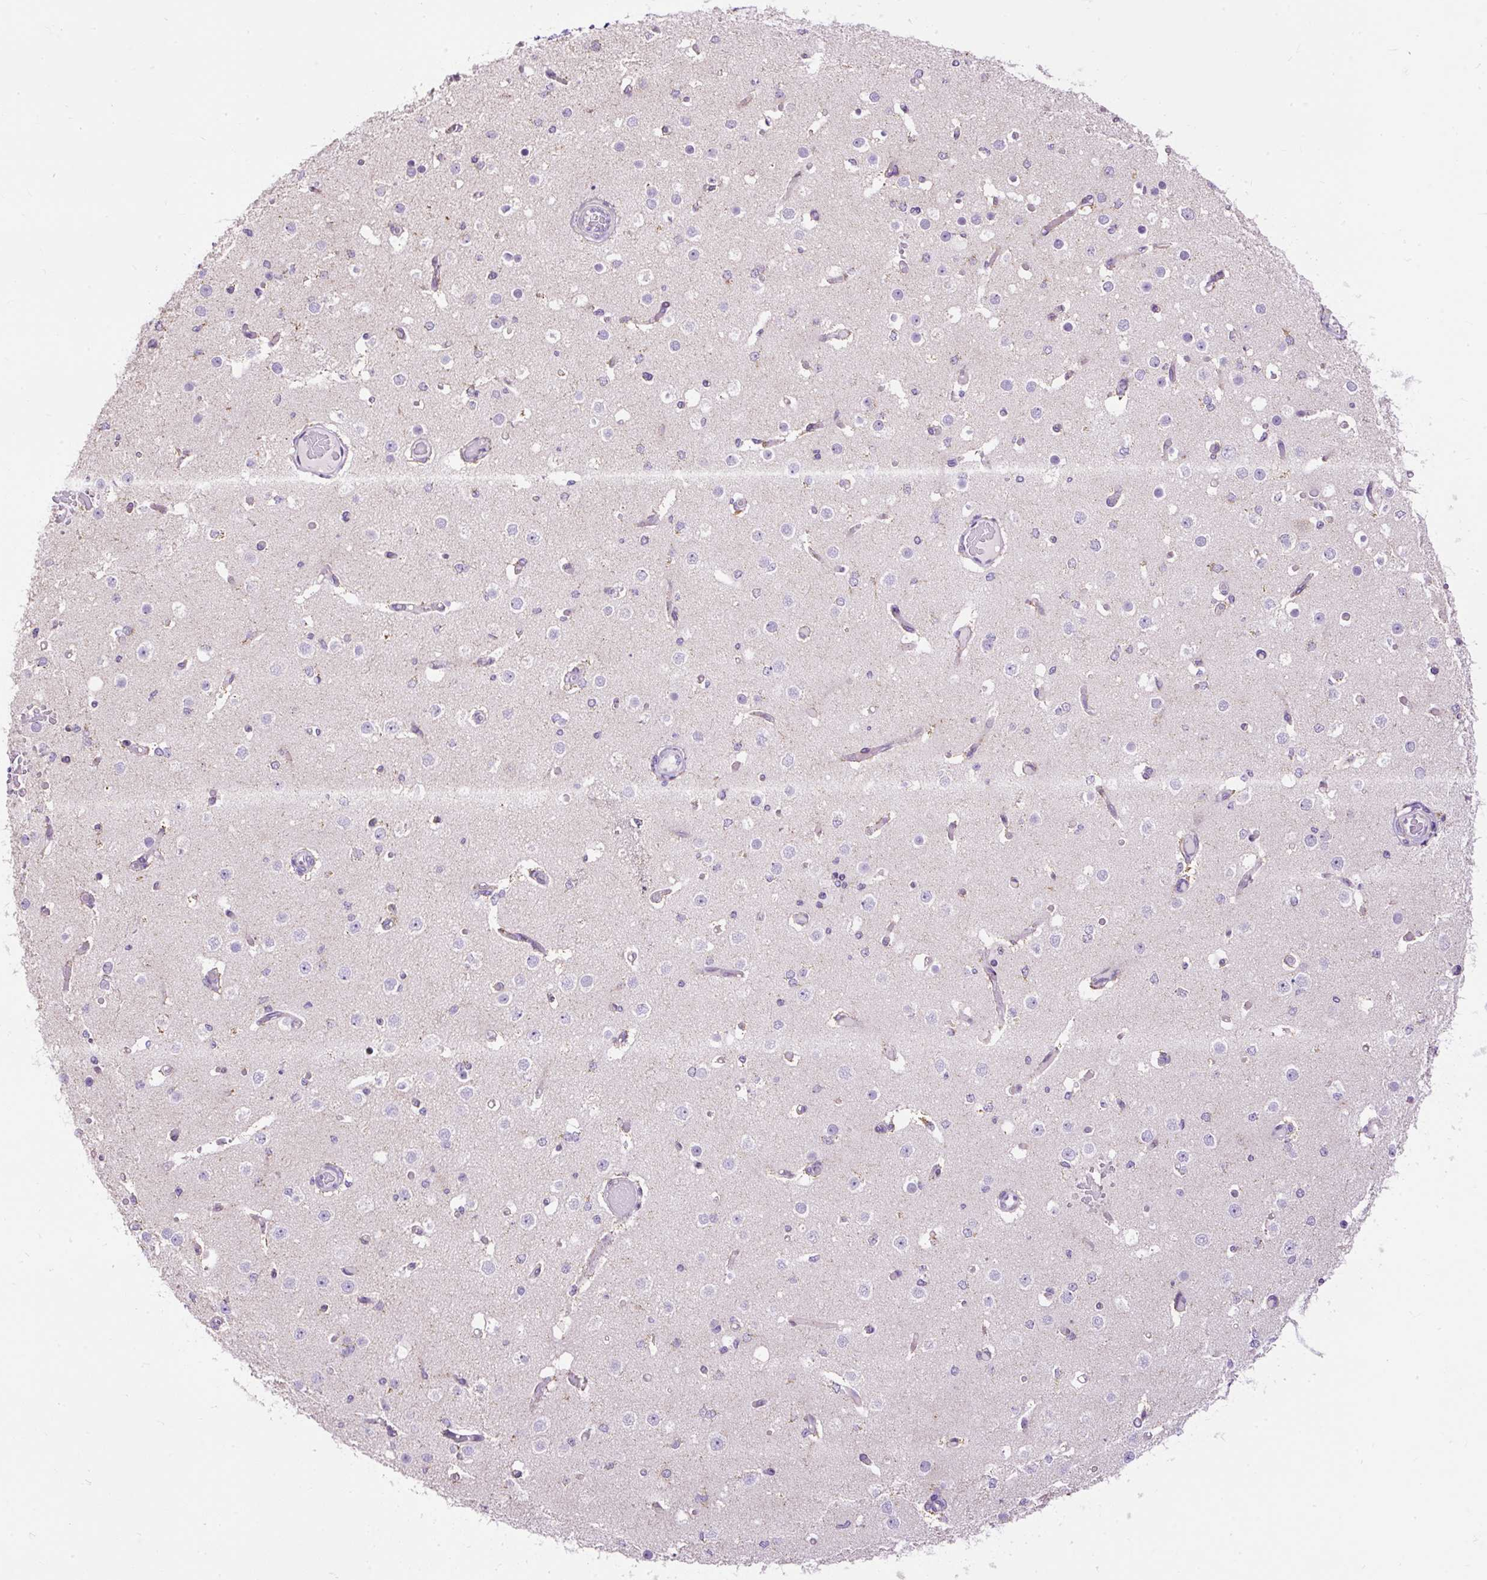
{"staining": {"intensity": "negative", "quantity": "none", "location": "none"}, "tissue": "cerebral cortex", "cell_type": "Endothelial cells", "image_type": "normal", "snomed": [{"axis": "morphology", "description": "Normal tissue, NOS"}, {"axis": "morphology", "description": "Inflammation, NOS"}, {"axis": "topography", "description": "Cerebral cortex"}], "caption": "This is a image of immunohistochemistry staining of unremarkable cerebral cortex, which shows no expression in endothelial cells.", "gene": "FMC1", "patient": {"sex": "male", "age": 6}}